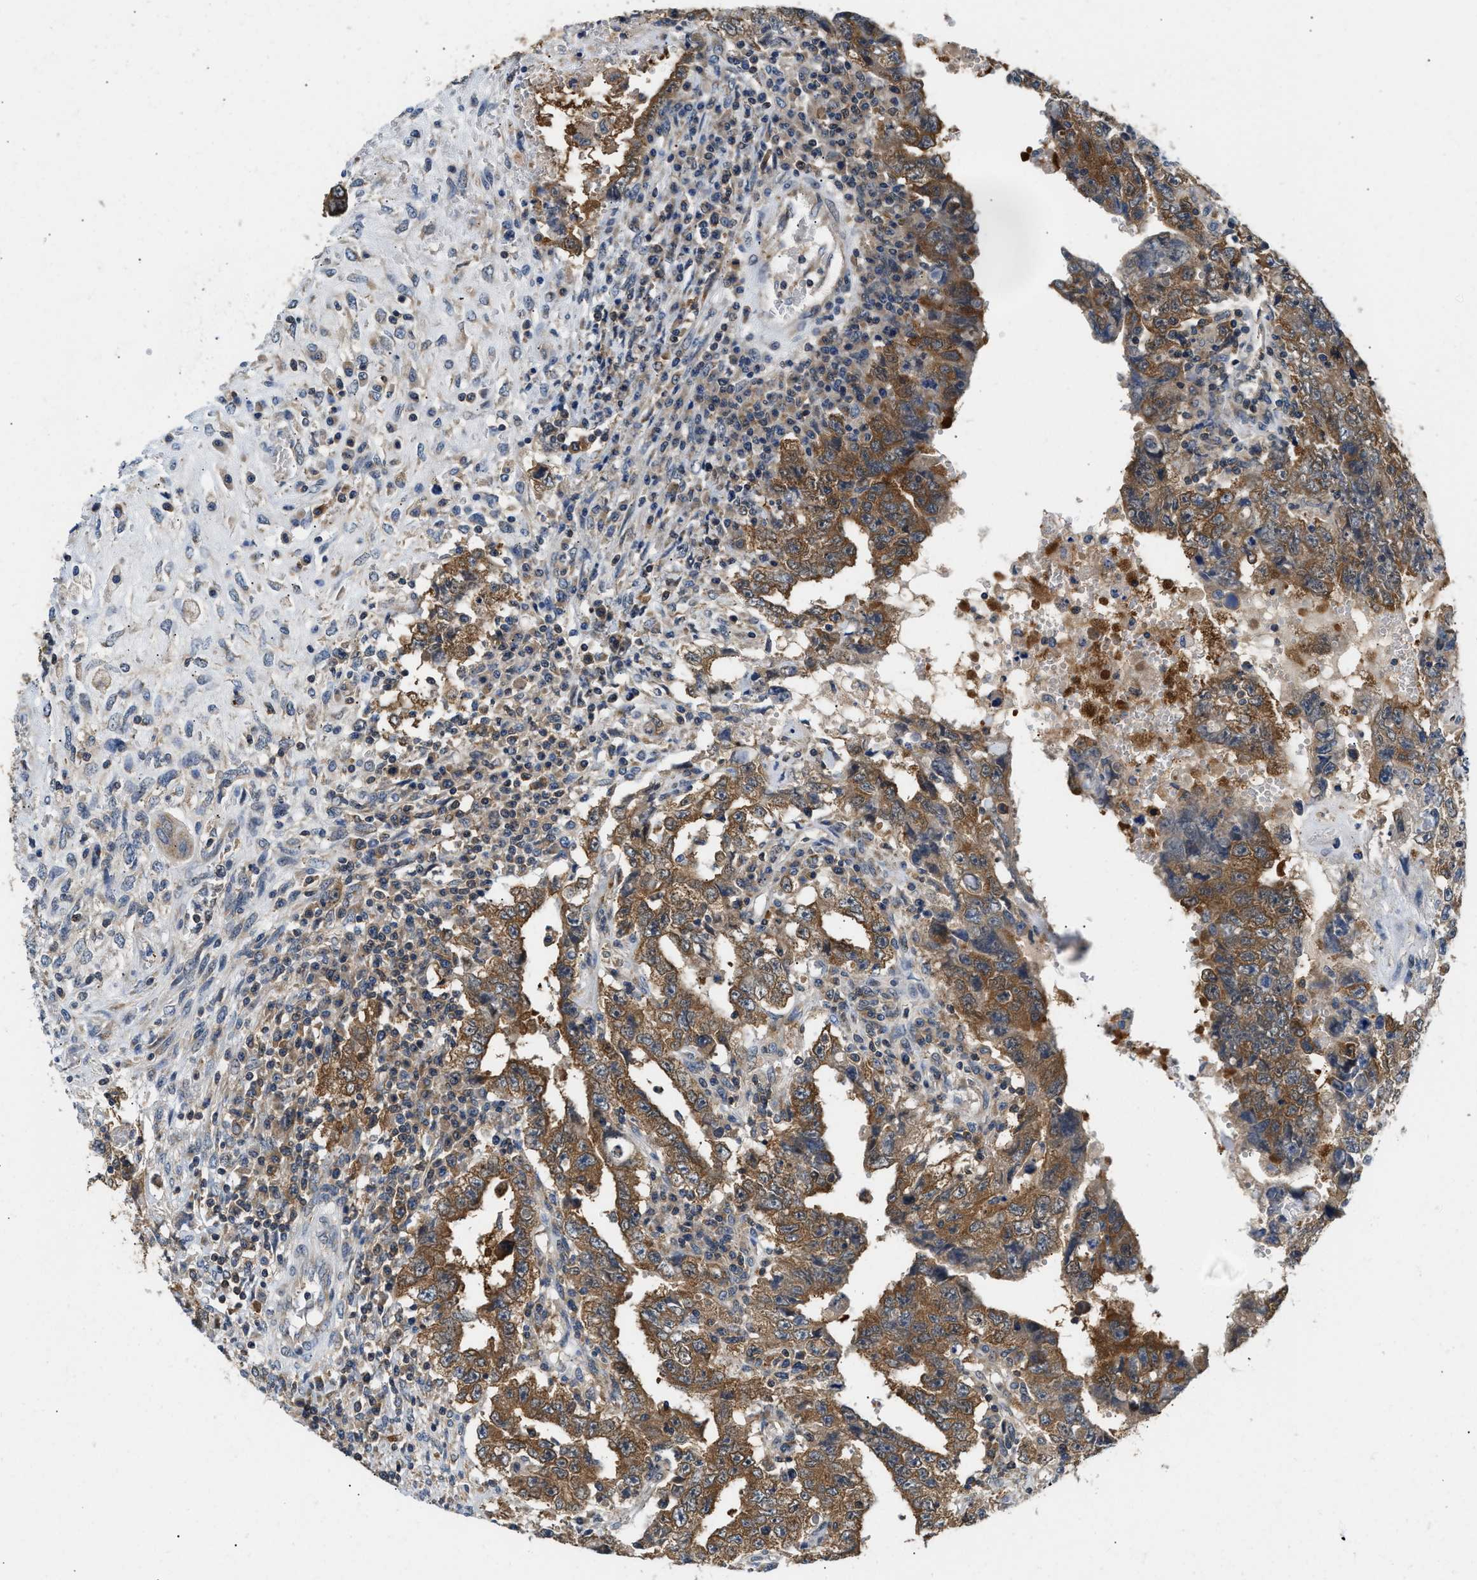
{"staining": {"intensity": "moderate", "quantity": ">75%", "location": "cytoplasmic/membranous"}, "tissue": "testis cancer", "cell_type": "Tumor cells", "image_type": "cancer", "snomed": [{"axis": "morphology", "description": "Carcinoma, Embryonal, NOS"}, {"axis": "topography", "description": "Testis"}], "caption": "Approximately >75% of tumor cells in embryonal carcinoma (testis) exhibit moderate cytoplasmic/membranous protein positivity as visualized by brown immunohistochemical staining.", "gene": "CCM2", "patient": {"sex": "male", "age": 26}}